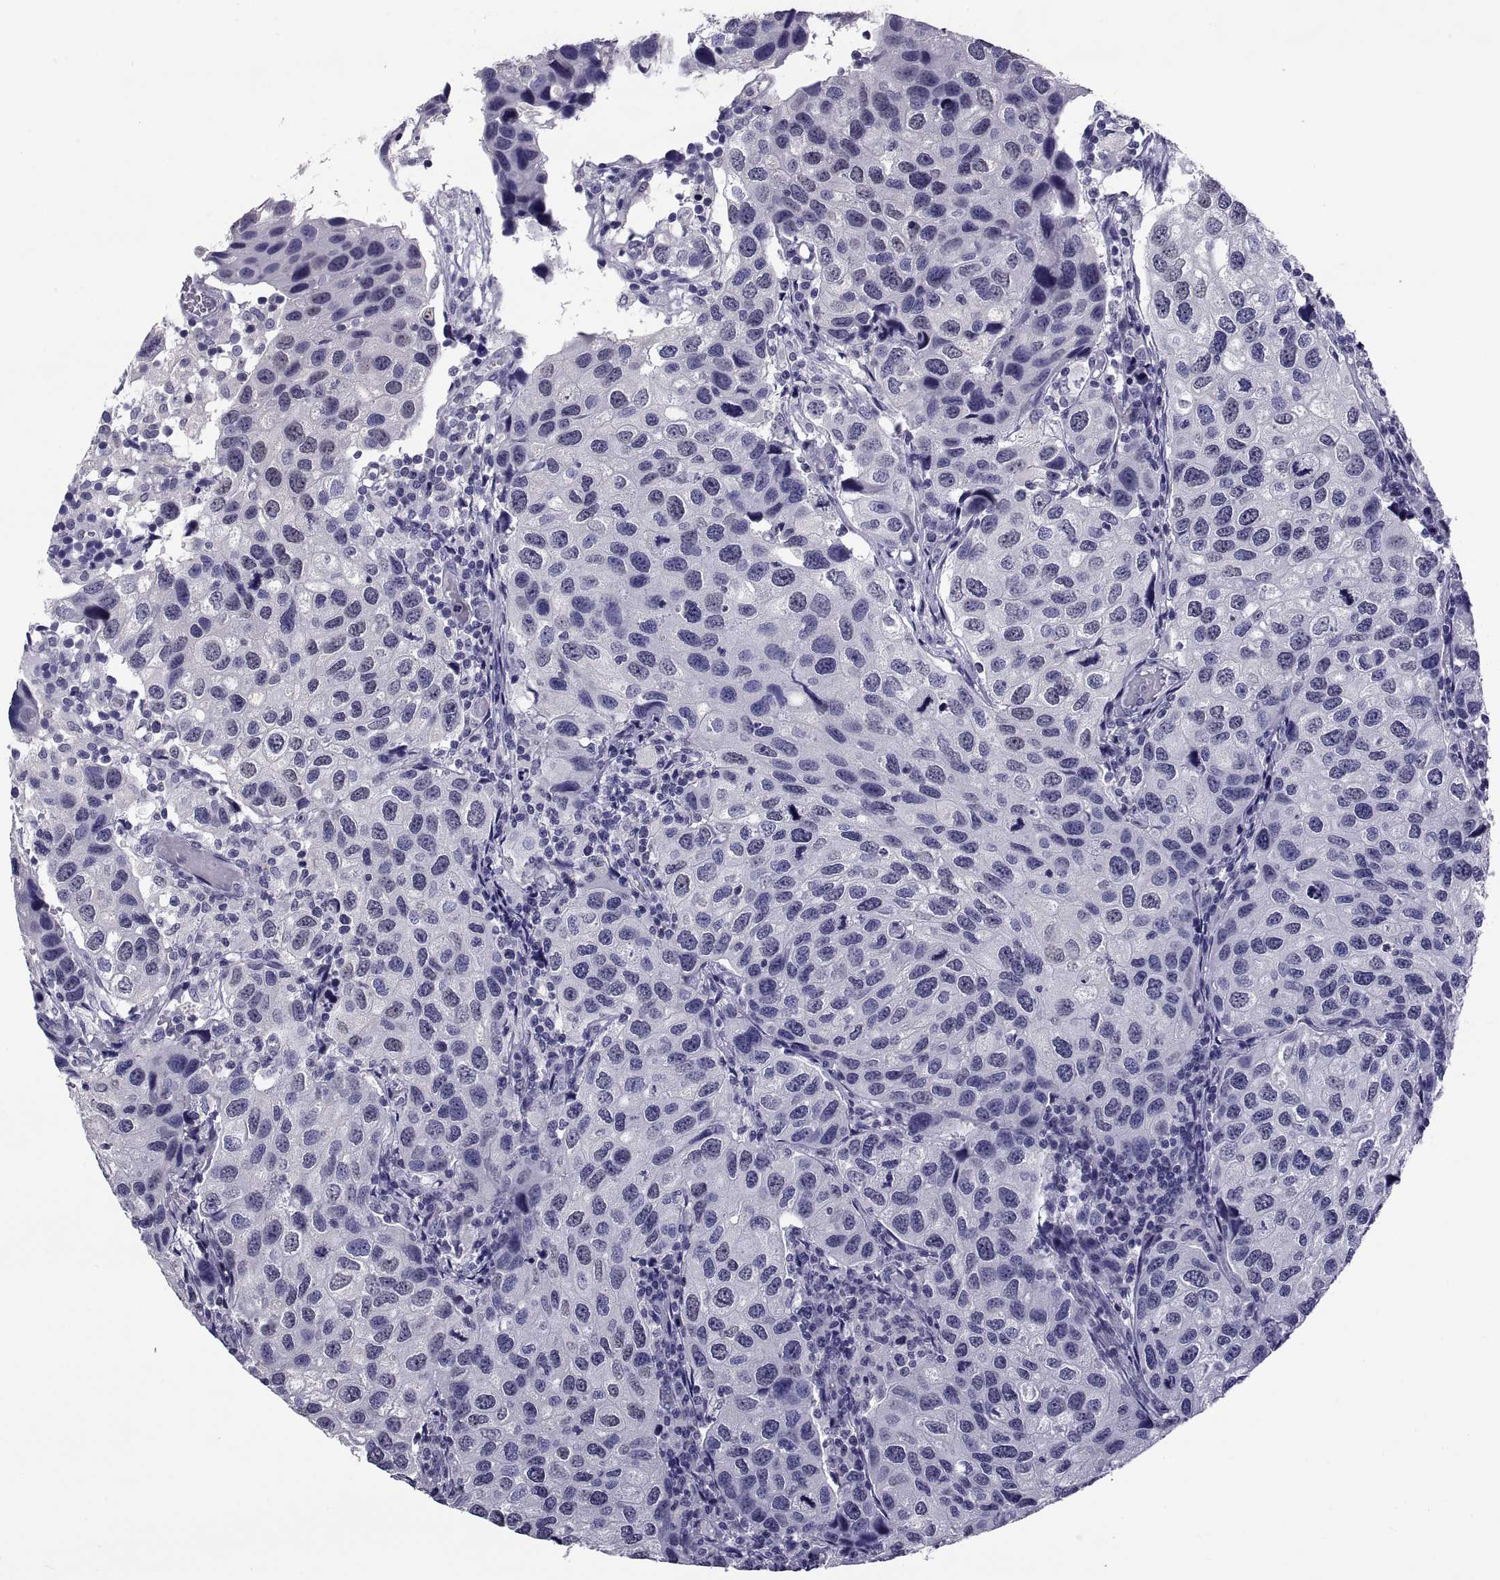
{"staining": {"intensity": "negative", "quantity": "none", "location": "none"}, "tissue": "urothelial cancer", "cell_type": "Tumor cells", "image_type": "cancer", "snomed": [{"axis": "morphology", "description": "Urothelial carcinoma, High grade"}, {"axis": "topography", "description": "Urinary bladder"}], "caption": "Tumor cells show no significant staining in urothelial cancer.", "gene": "TGFBR3L", "patient": {"sex": "male", "age": 79}}